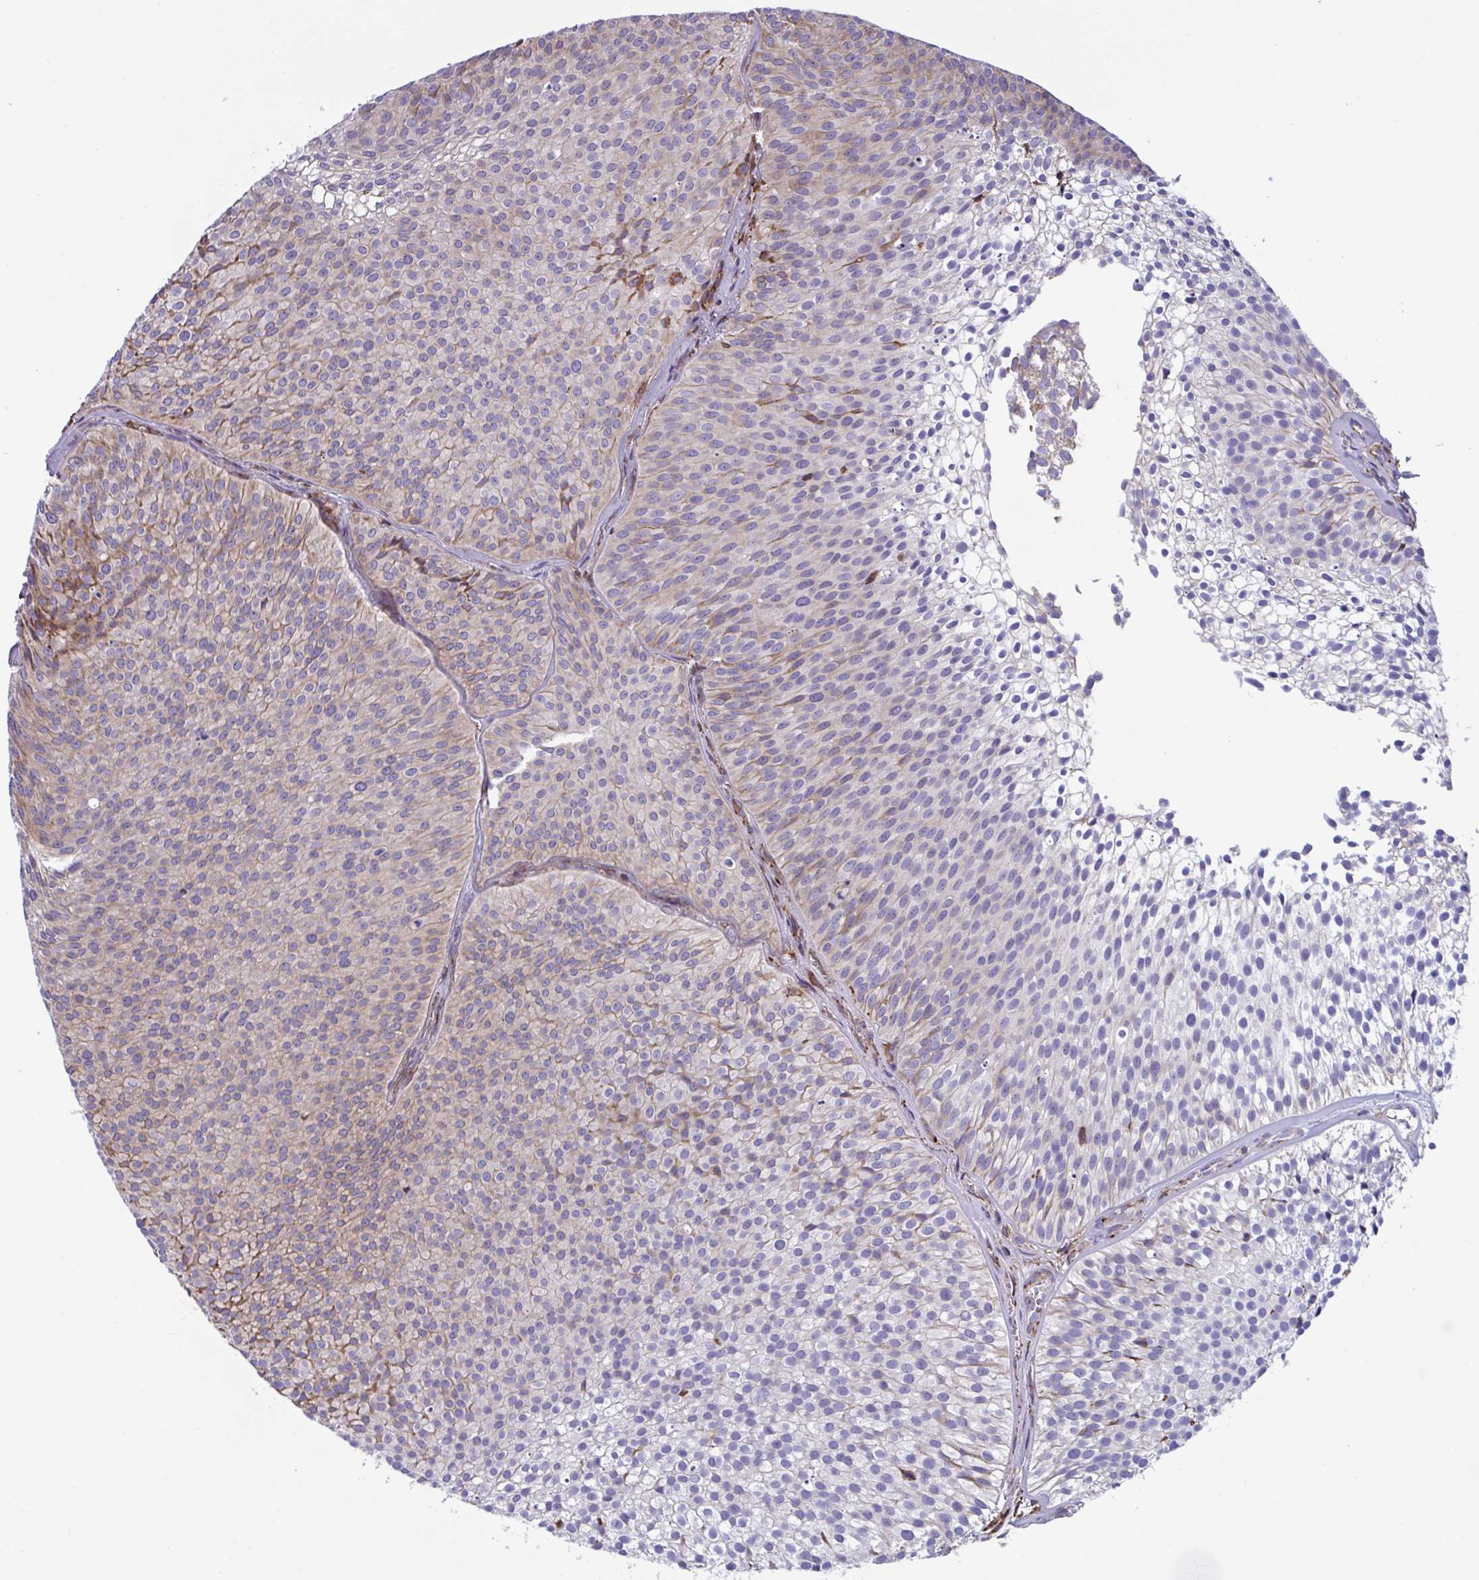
{"staining": {"intensity": "moderate", "quantity": "<25%", "location": "cytoplasmic/membranous"}, "tissue": "urothelial cancer", "cell_type": "Tumor cells", "image_type": "cancer", "snomed": [{"axis": "morphology", "description": "Urothelial carcinoma, Low grade"}, {"axis": "topography", "description": "Urinary bladder"}], "caption": "A brown stain labels moderate cytoplasmic/membranous staining of a protein in human urothelial cancer tumor cells.", "gene": "PEAK3", "patient": {"sex": "male", "age": 91}}